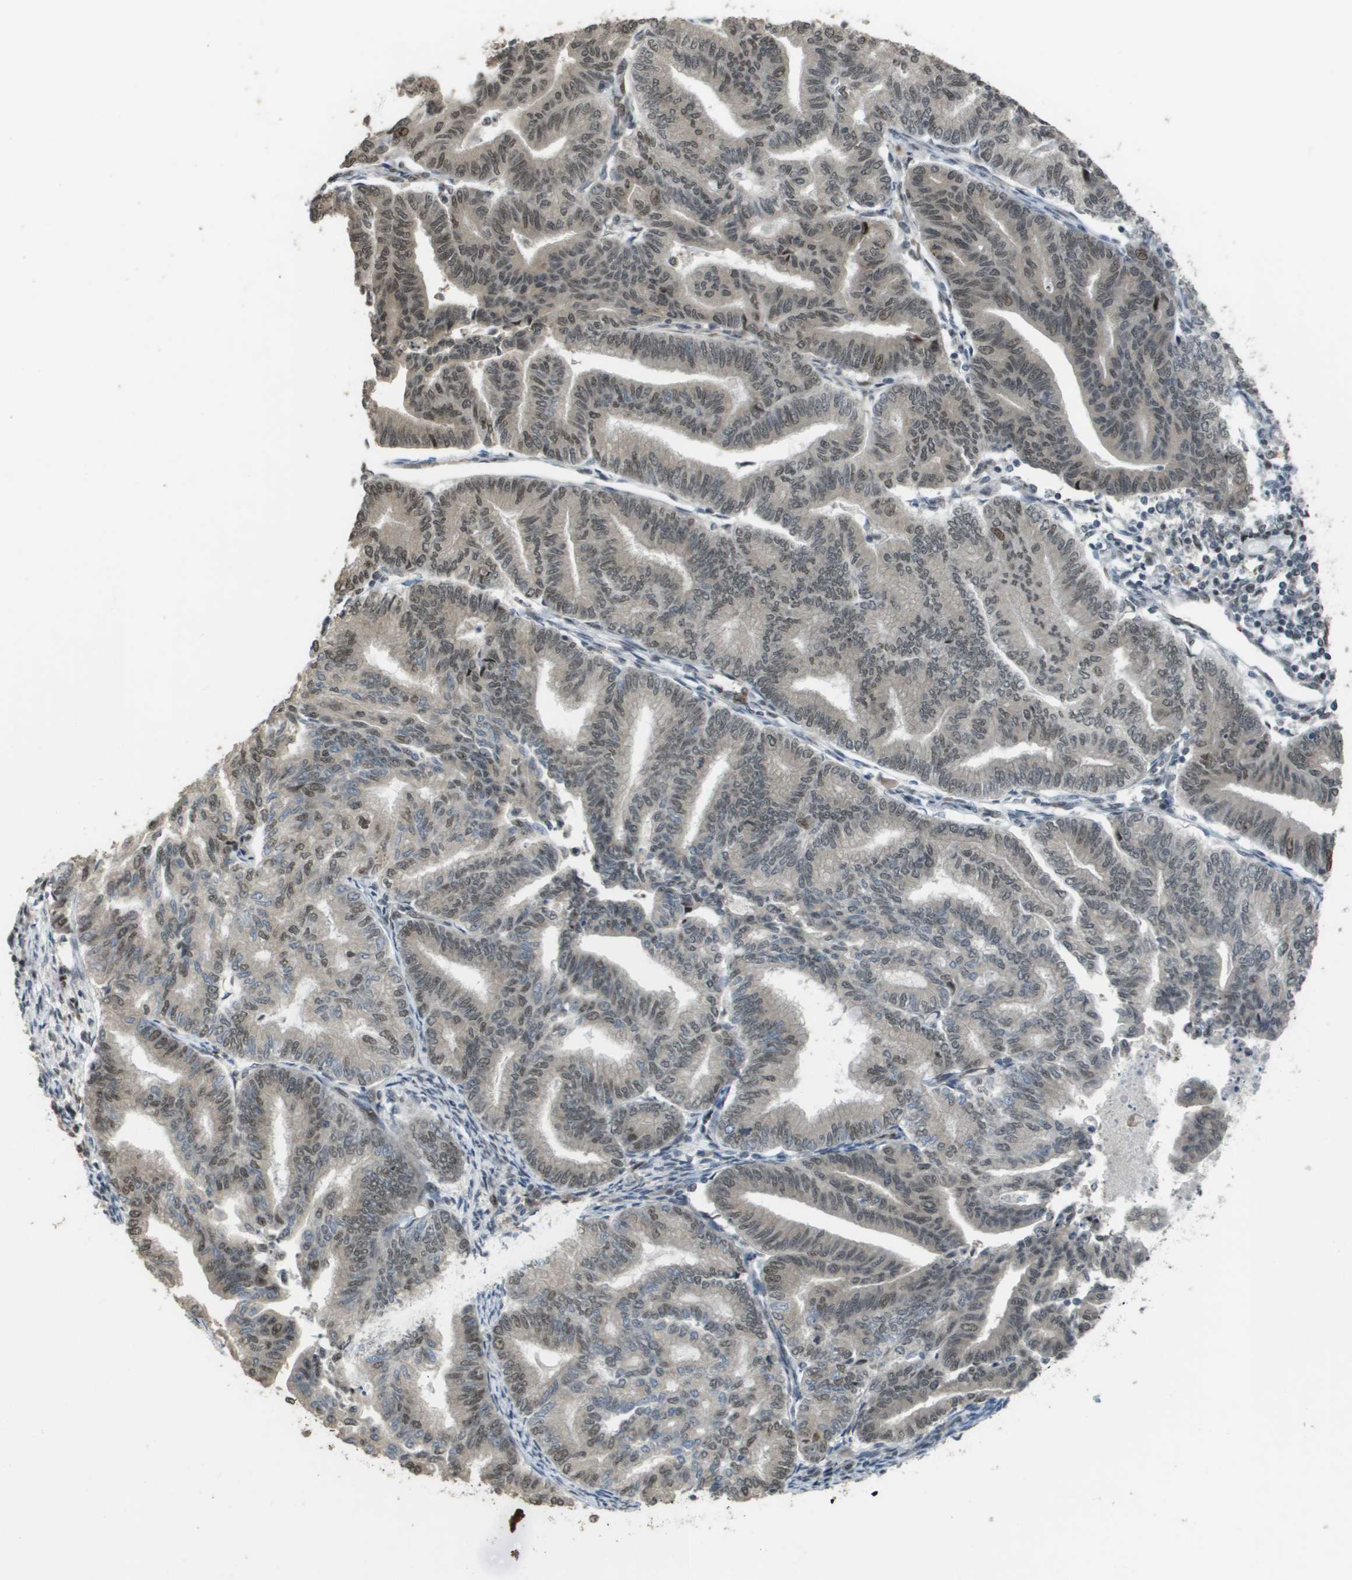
{"staining": {"intensity": "weak", "quantity": "25%-75%", "location": "nuclear"}, "tissue": "endometrial cancer", "cell_type": "Tumor cells", "image_type": "cancer", "snomed": [{"axis": "morphology", "description": "Adenocarcinoma, NOS"}, {"axis": "topography", "description": "Endometrium"}], "caption": "A high-resolution histopathology image shows immunohistochemistry staining of endometrial adenocarcinoma, which displays weak nuclear staining in approximately 25%-75% of tumor cells. (brown staining indicates protein expression, while blue staining denotes nuclei).", "gene": "KAT5", "patient": {"sex": "female", "age": 79}}